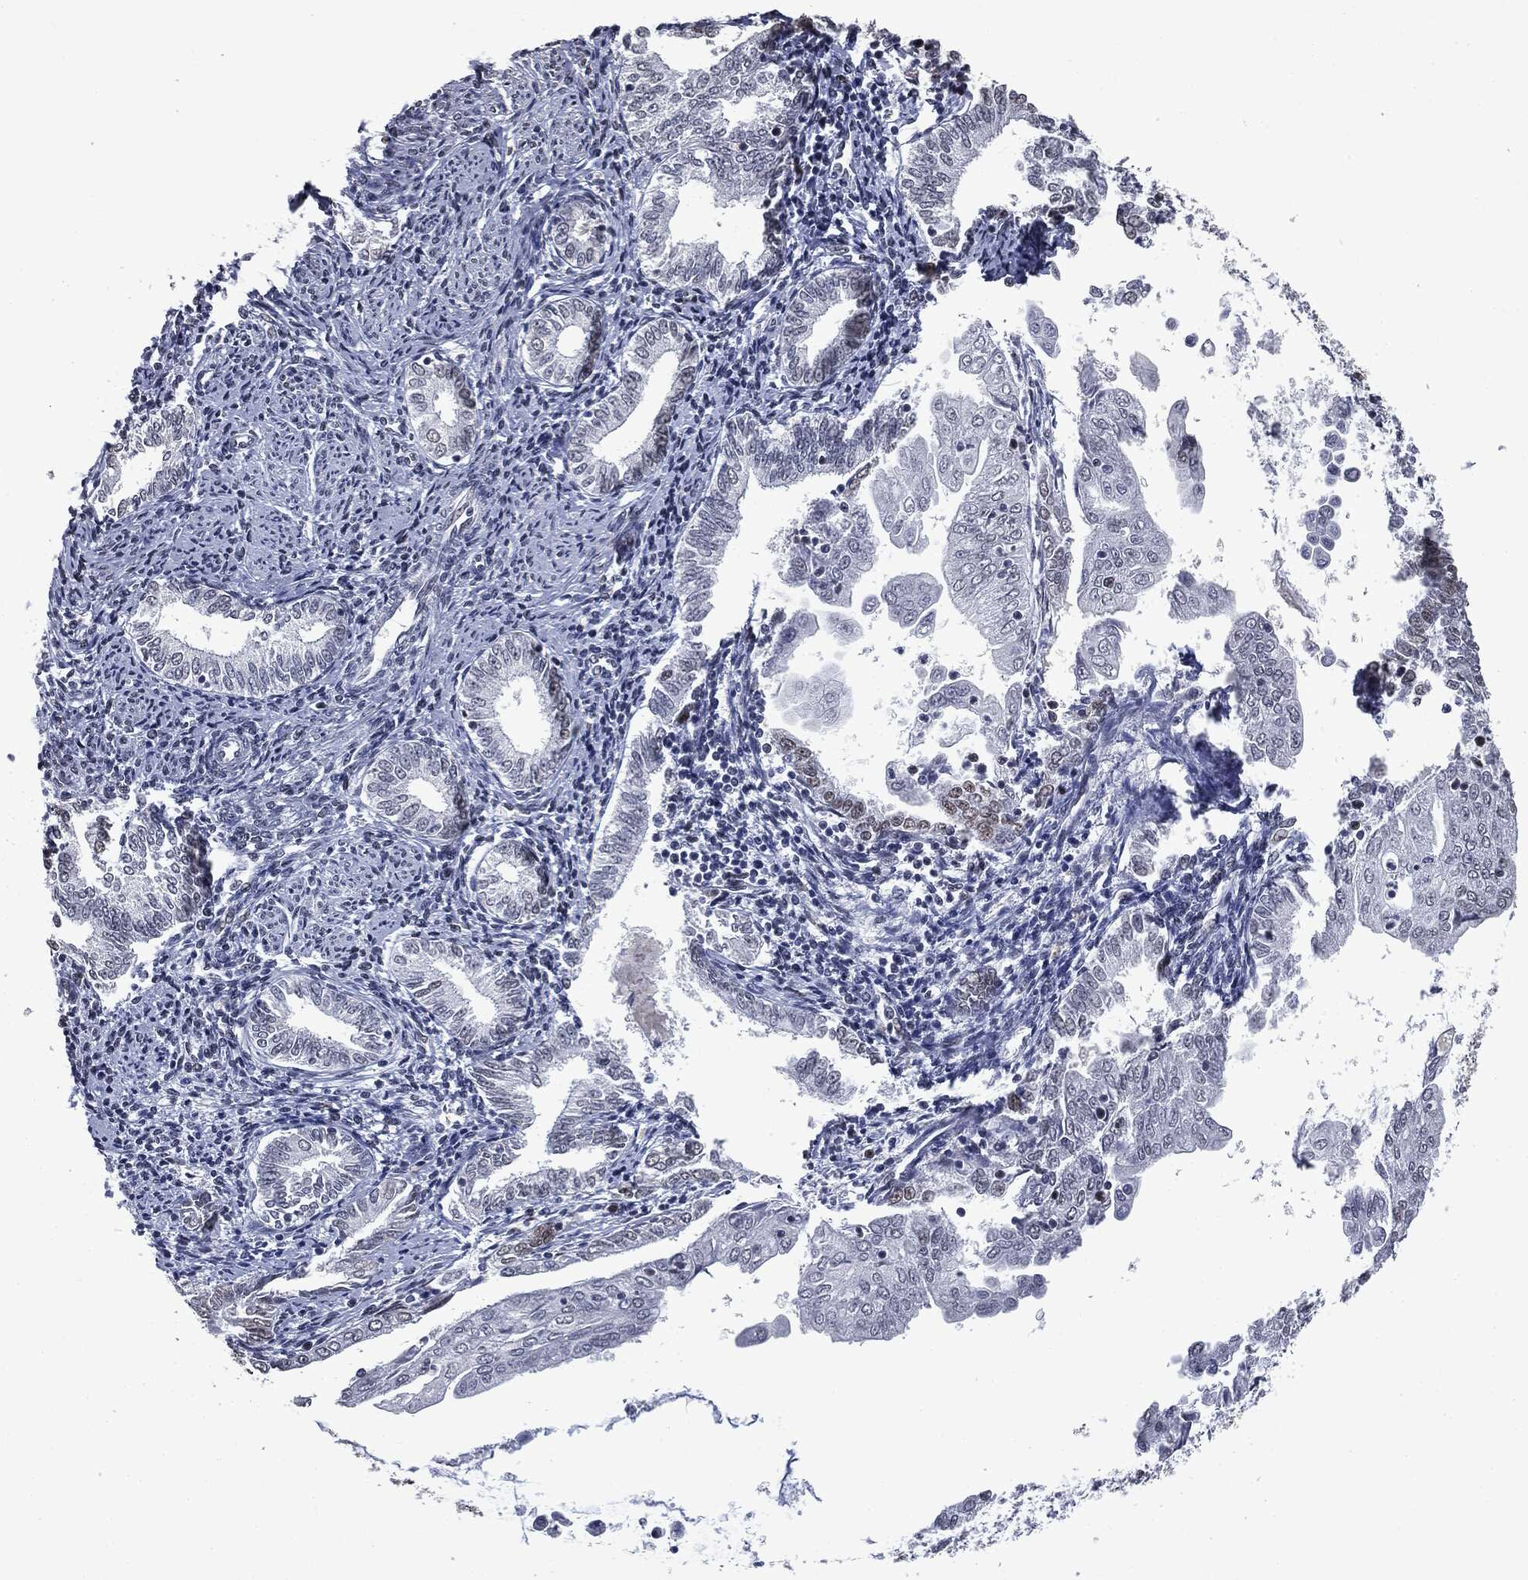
{"staining": {"intensity": "negative", "quantity": "none", "location": "none"}, "tissue": "endometrial cancer", "cell_type": "Tumor cells", "image_type": "cancer", "snomed": [{"axis": "morphology", "description": "Adenocarcinoma, NOS"}, {"axis": "topography", "description": "Endometrium"}], "caption": "Endometrial cancer (adenocarcinoma) was stained to show a protein in brown. There is no significant positivity in tumor cells.", "gene": "MSH2", "patient": {"sex": "female", "age": 56}}